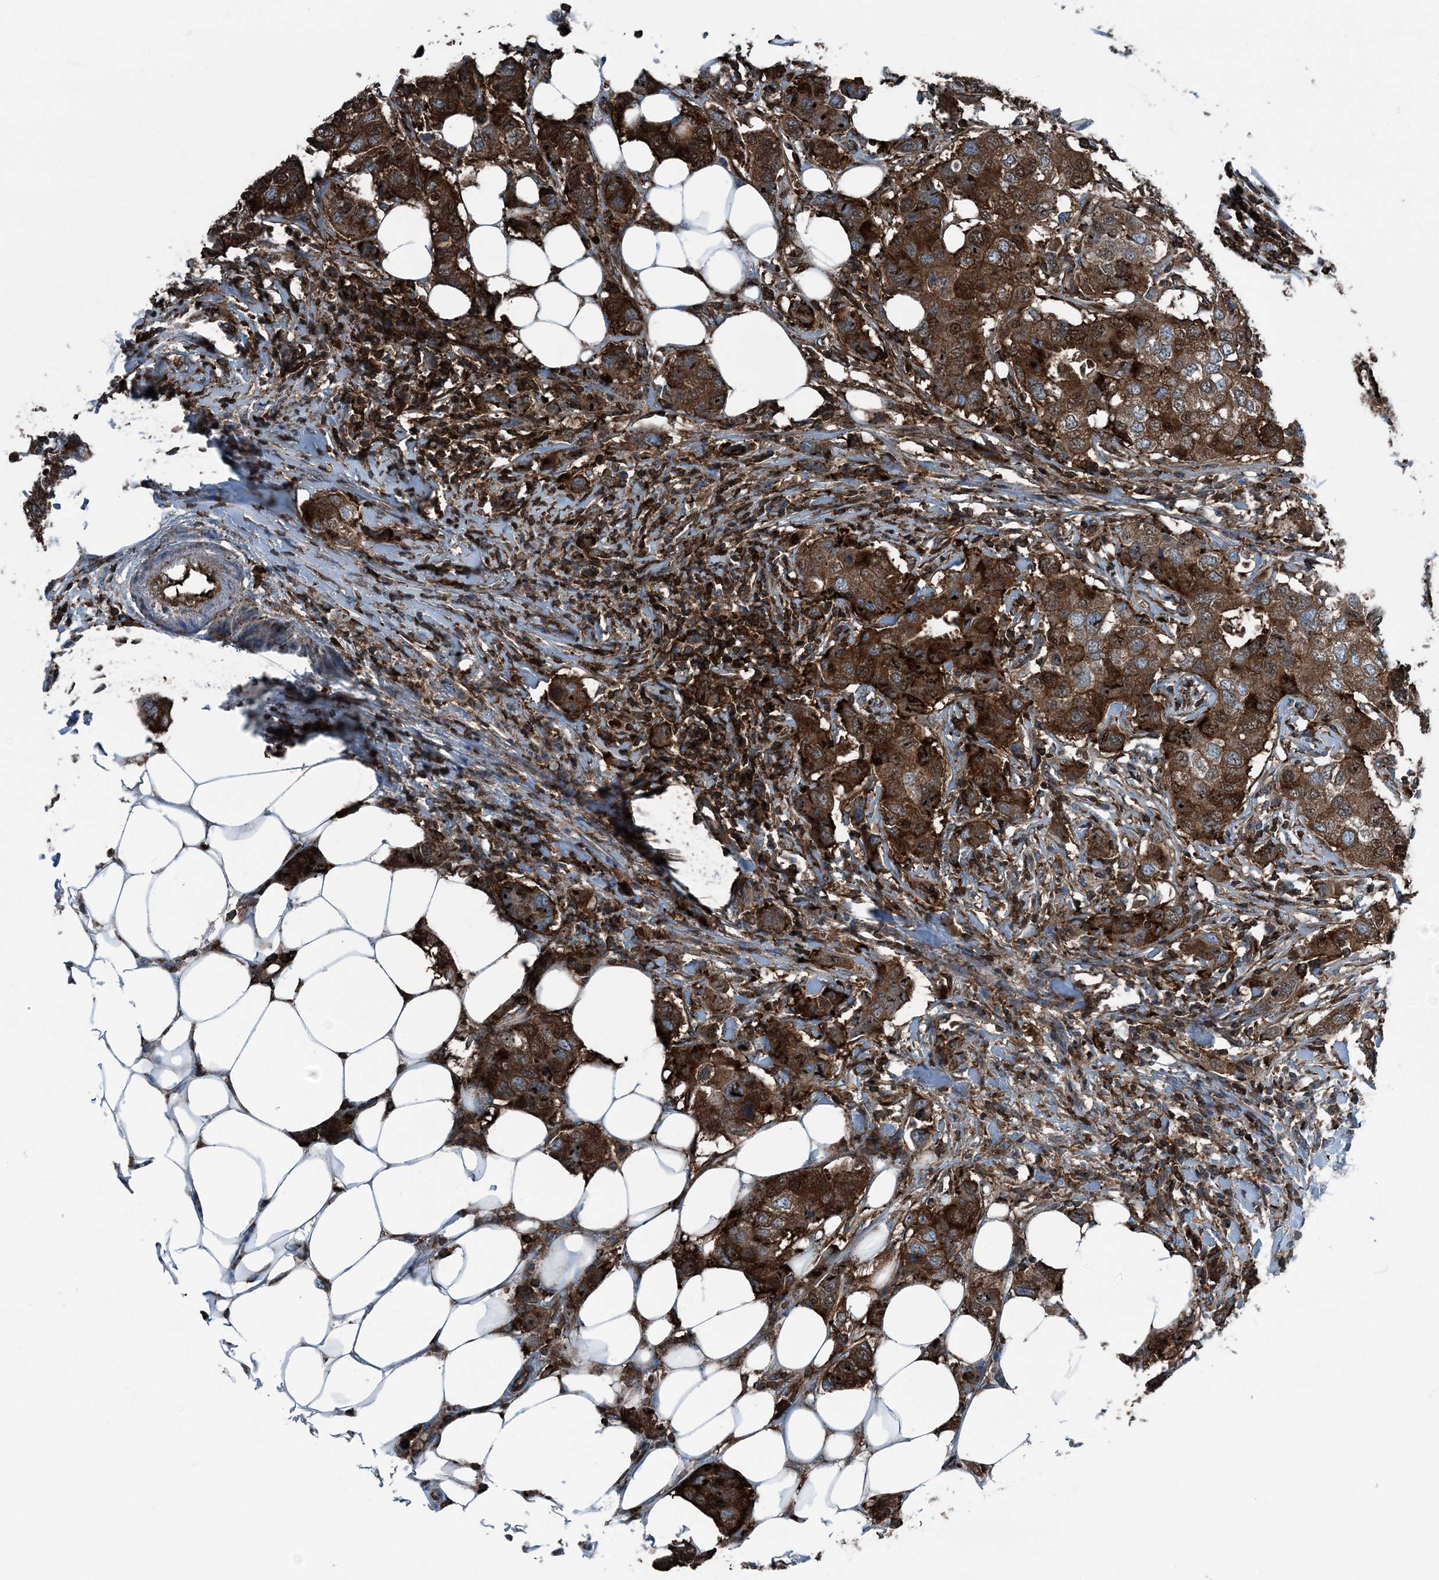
{"staining": {"intensity": "strong", "quantity": ">75%", "location": "cytoplasmic/membranous"}, "tissue": "breast cancer", "cell_type": "Tumor cells", "image_type": "cancer", "snomed": [{"axis": "morphology", "description": "Duct carcinoma"}, {"axis": "topography", "description": "Breast"}], "caption": "Breast cancer (infiltrating ductal carcinoma) stained for a protein (brown) displays strong cytoplasmic/membranous positive expression in about >75% of tumor cells.", "gene": "CFL1", "patient": {"sex": "female", "age": 50}}